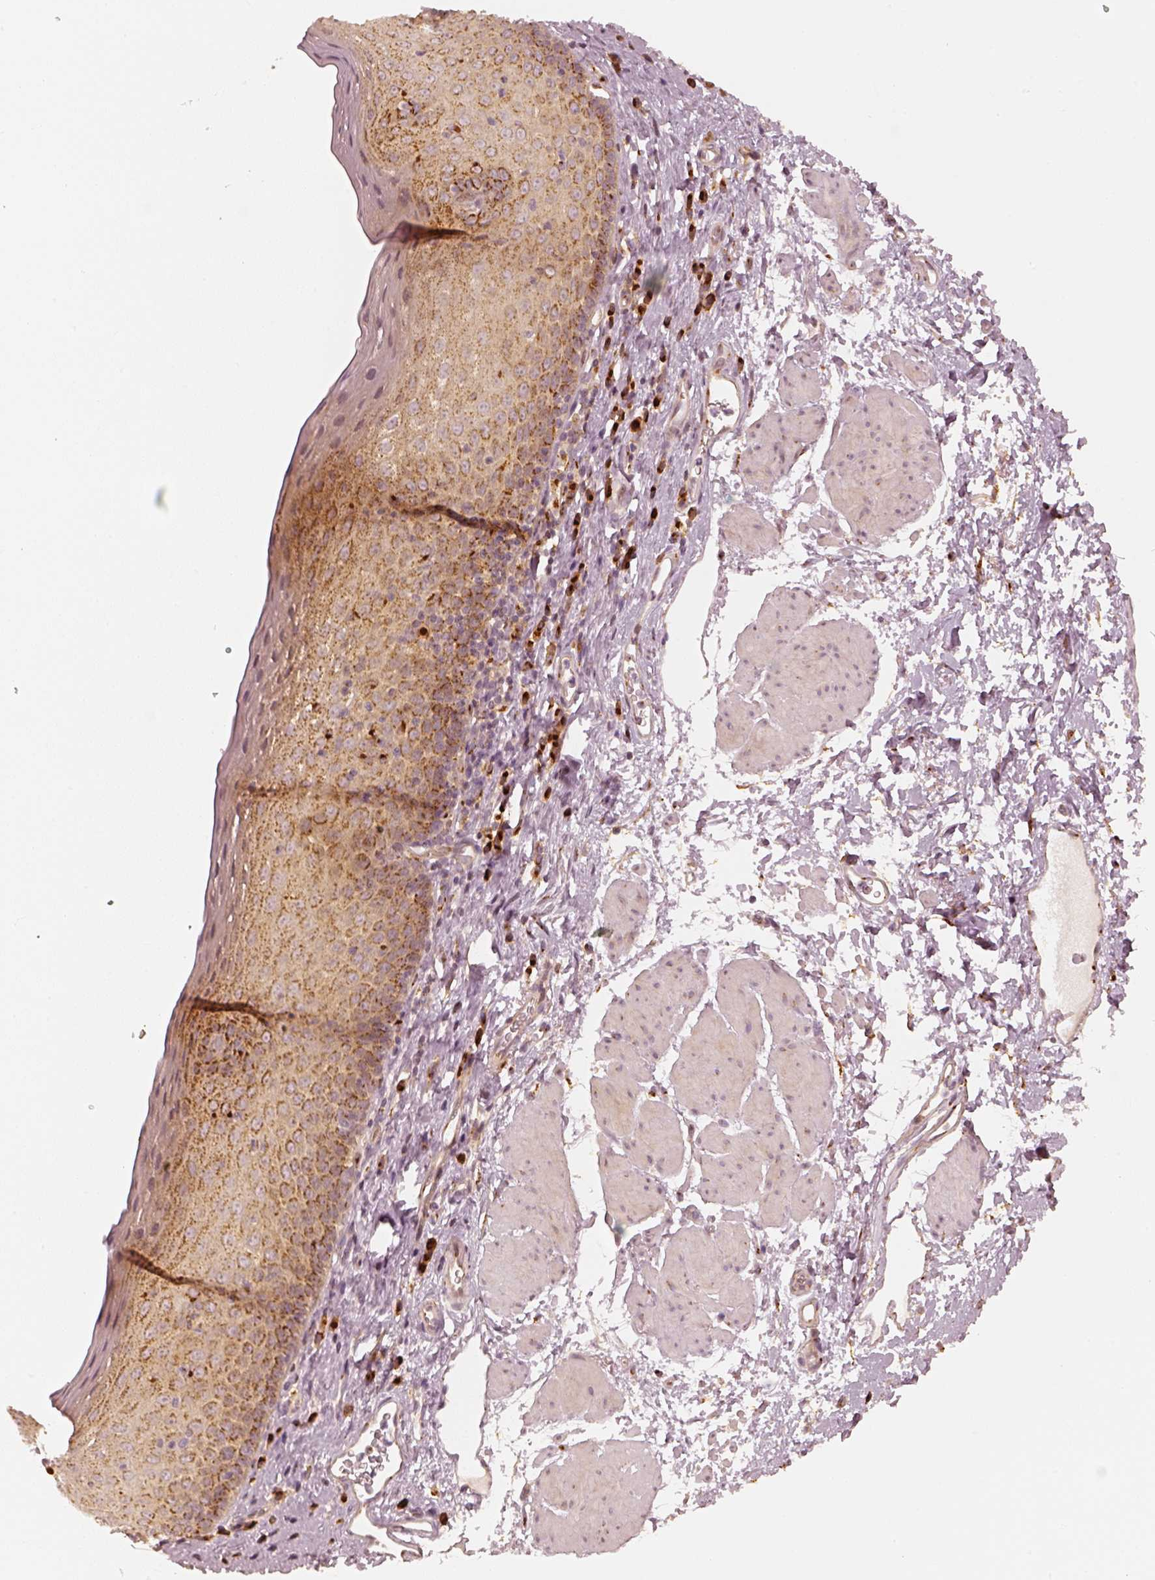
{"staining": {"intensity": "moderate", "quantity": "25%-75%", "location": "cytoplasmic/membranous"}, "tissue": "esophagus", "cell_type": "Squamous epithelial cells", "image_type": "normal", "snomed": [{"axis": "morphology", "description": "Normal tissue, NOS"}, {"axis": "topography", "description": "Esophagus"}], "caption": "Esophagus stained with IHC demonstrates moderate cytoplasmic/membranous positivity in about 25%-75% of squamous epithelial cells.", "gene": "GORASP2", "patient": {"sex": "female", "age": 64}}